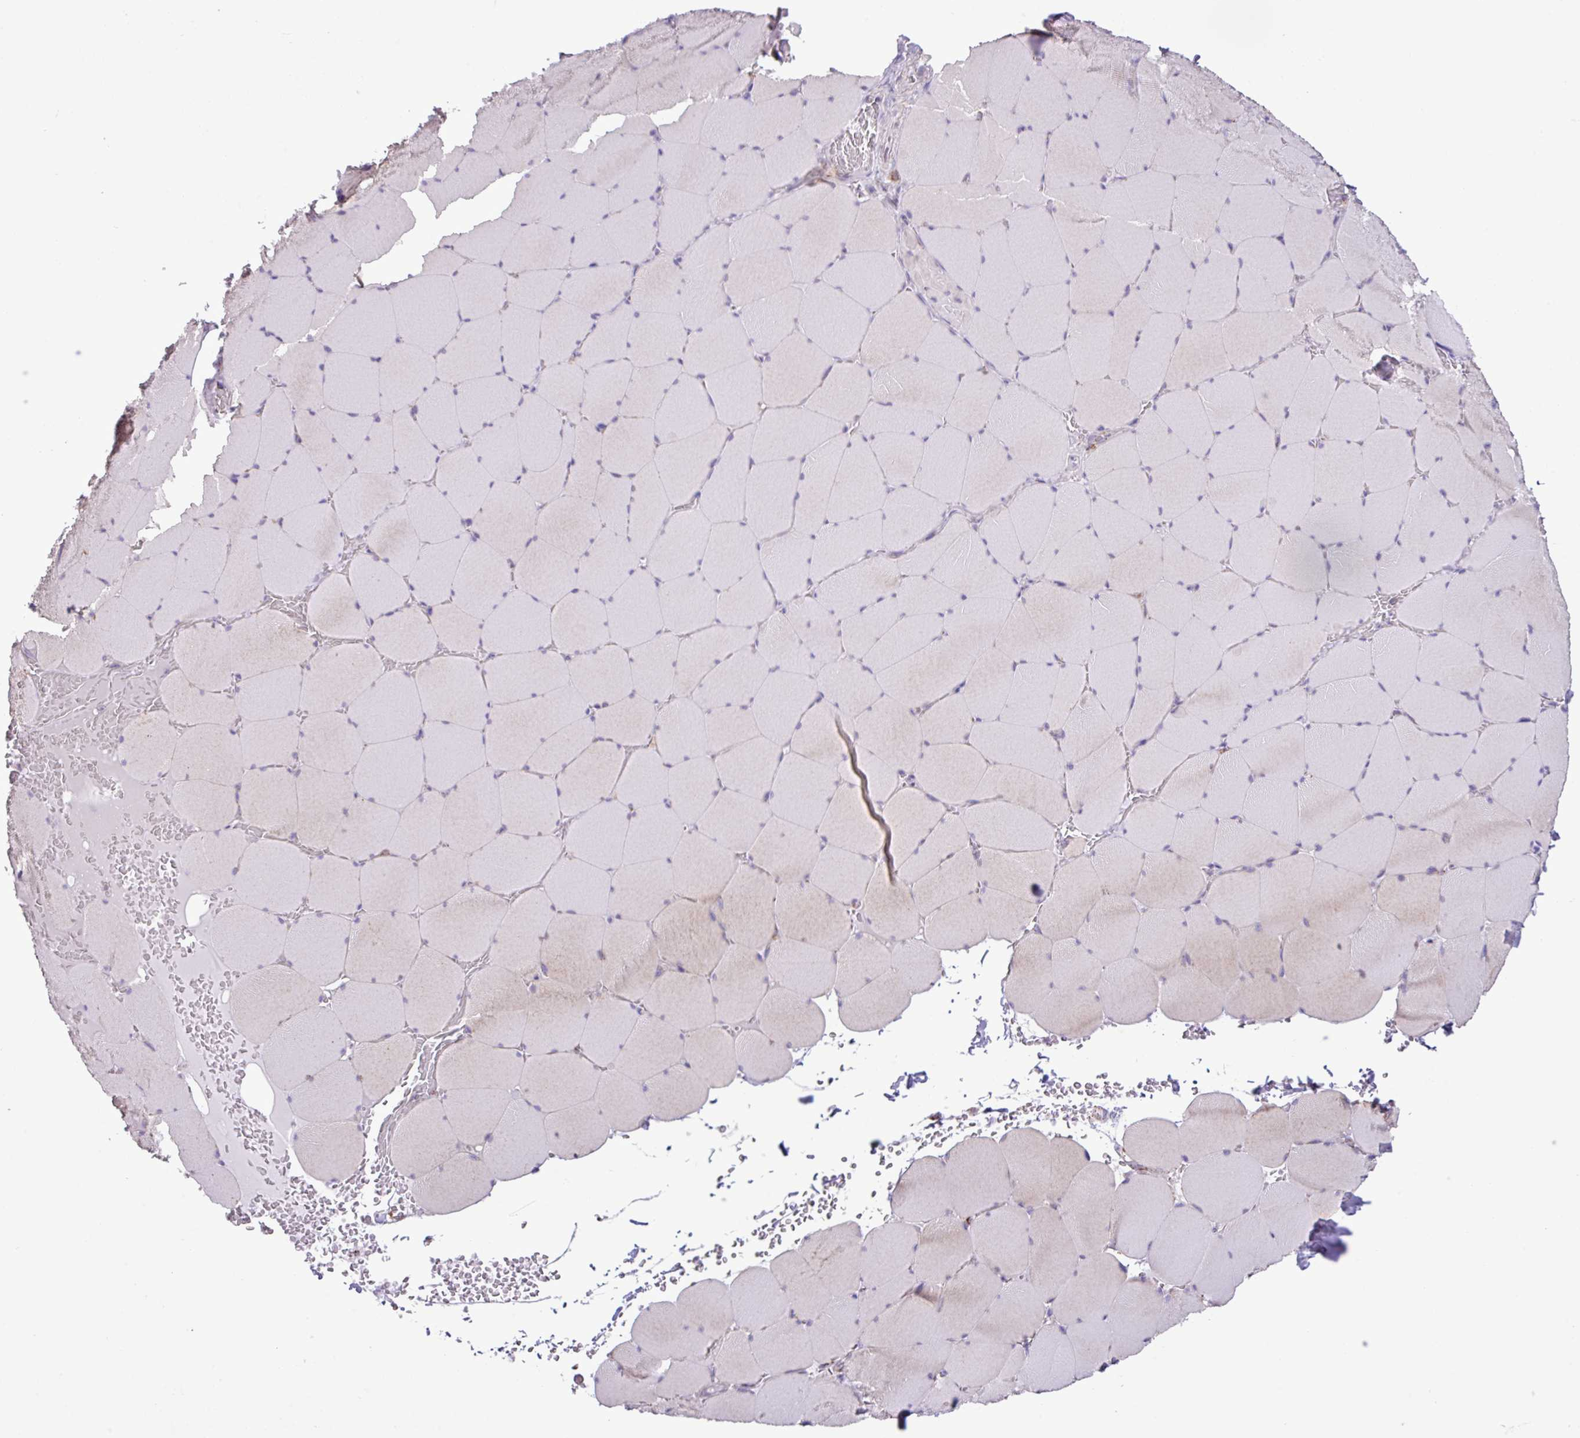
{"staining": {"intensity": "weak", "quantity": "25%-75%", "location": "cytoplasmic/membranous"}, "tissue": "skeletal muscle", "cell_type": "Myocytes", "image_type": "normal", "snomed": [{"axis": "morphology", "description": "Normal tissue, NOS"}, {"axis": "topography", "description": "Skeletal muscle"}, {"axis": "topography", "description": "Head-Neck"}], "caption": "Myocytes reveal low levels of weak cytoplasmic/membranous expression in approximately 25%-75% of cells in benign human skeletal muscle. Using DAB (brown) and hematoxylin (blue) stains, captured at high magnification using brightfield microscopy.", "gene": "SGPP1", "patient": {"sex": "male", "age": 66}}